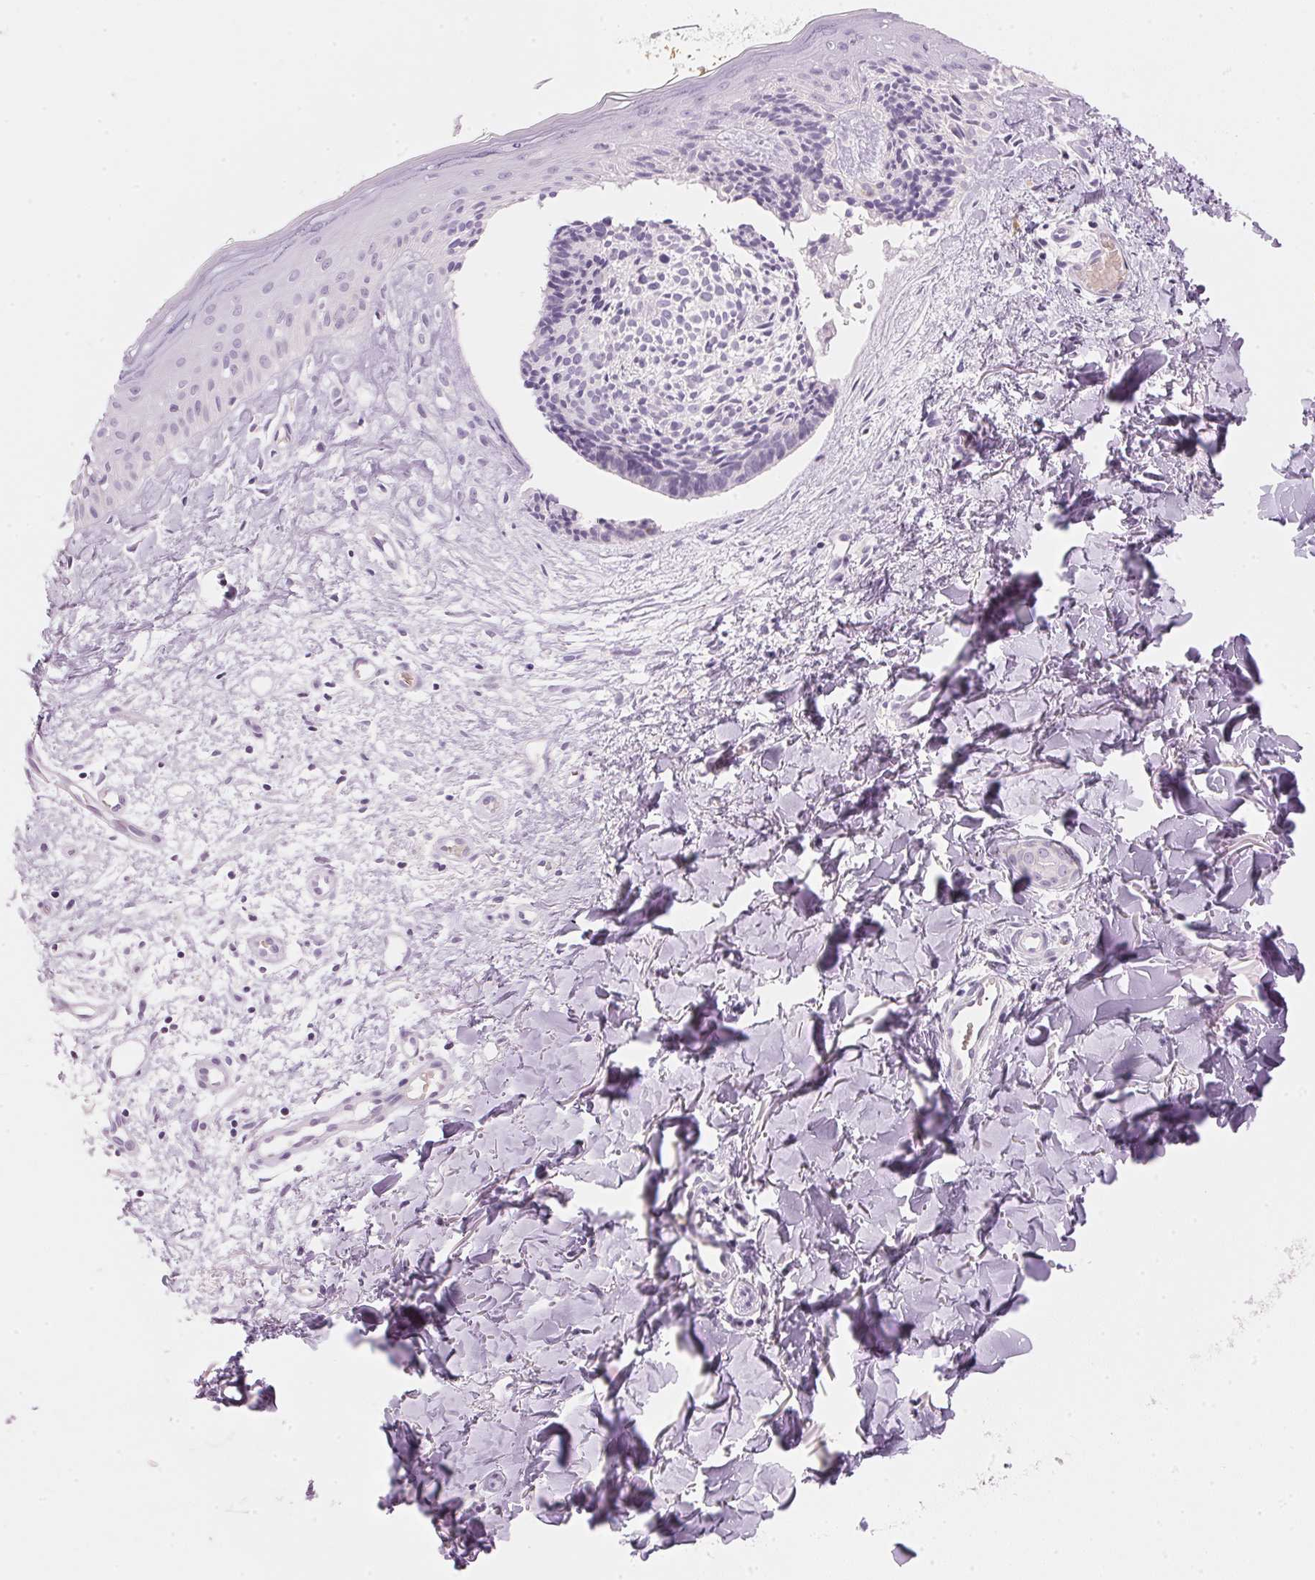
{"staining": {"intensity": "negative", "quantity": "none", "location": "none"}, "tissue": "skin cancer", "cell_type": "Tumor cells", "image_type": "cancer", "snomed": [{"axis": "morphology", "description": "Basal cell carcinoma"}, {"axis": "topography", "description": "Skin"}], "caption": "High magnification brightfield microscopy of skin cancer stained with DAB (3,3'-diaminobenzidine) (brown) and counterstained with hematoxylin (blue): tumor cells show no significant staining.", "gene": "HOXB13", "patient": {"sex": "male", "age": 51}}